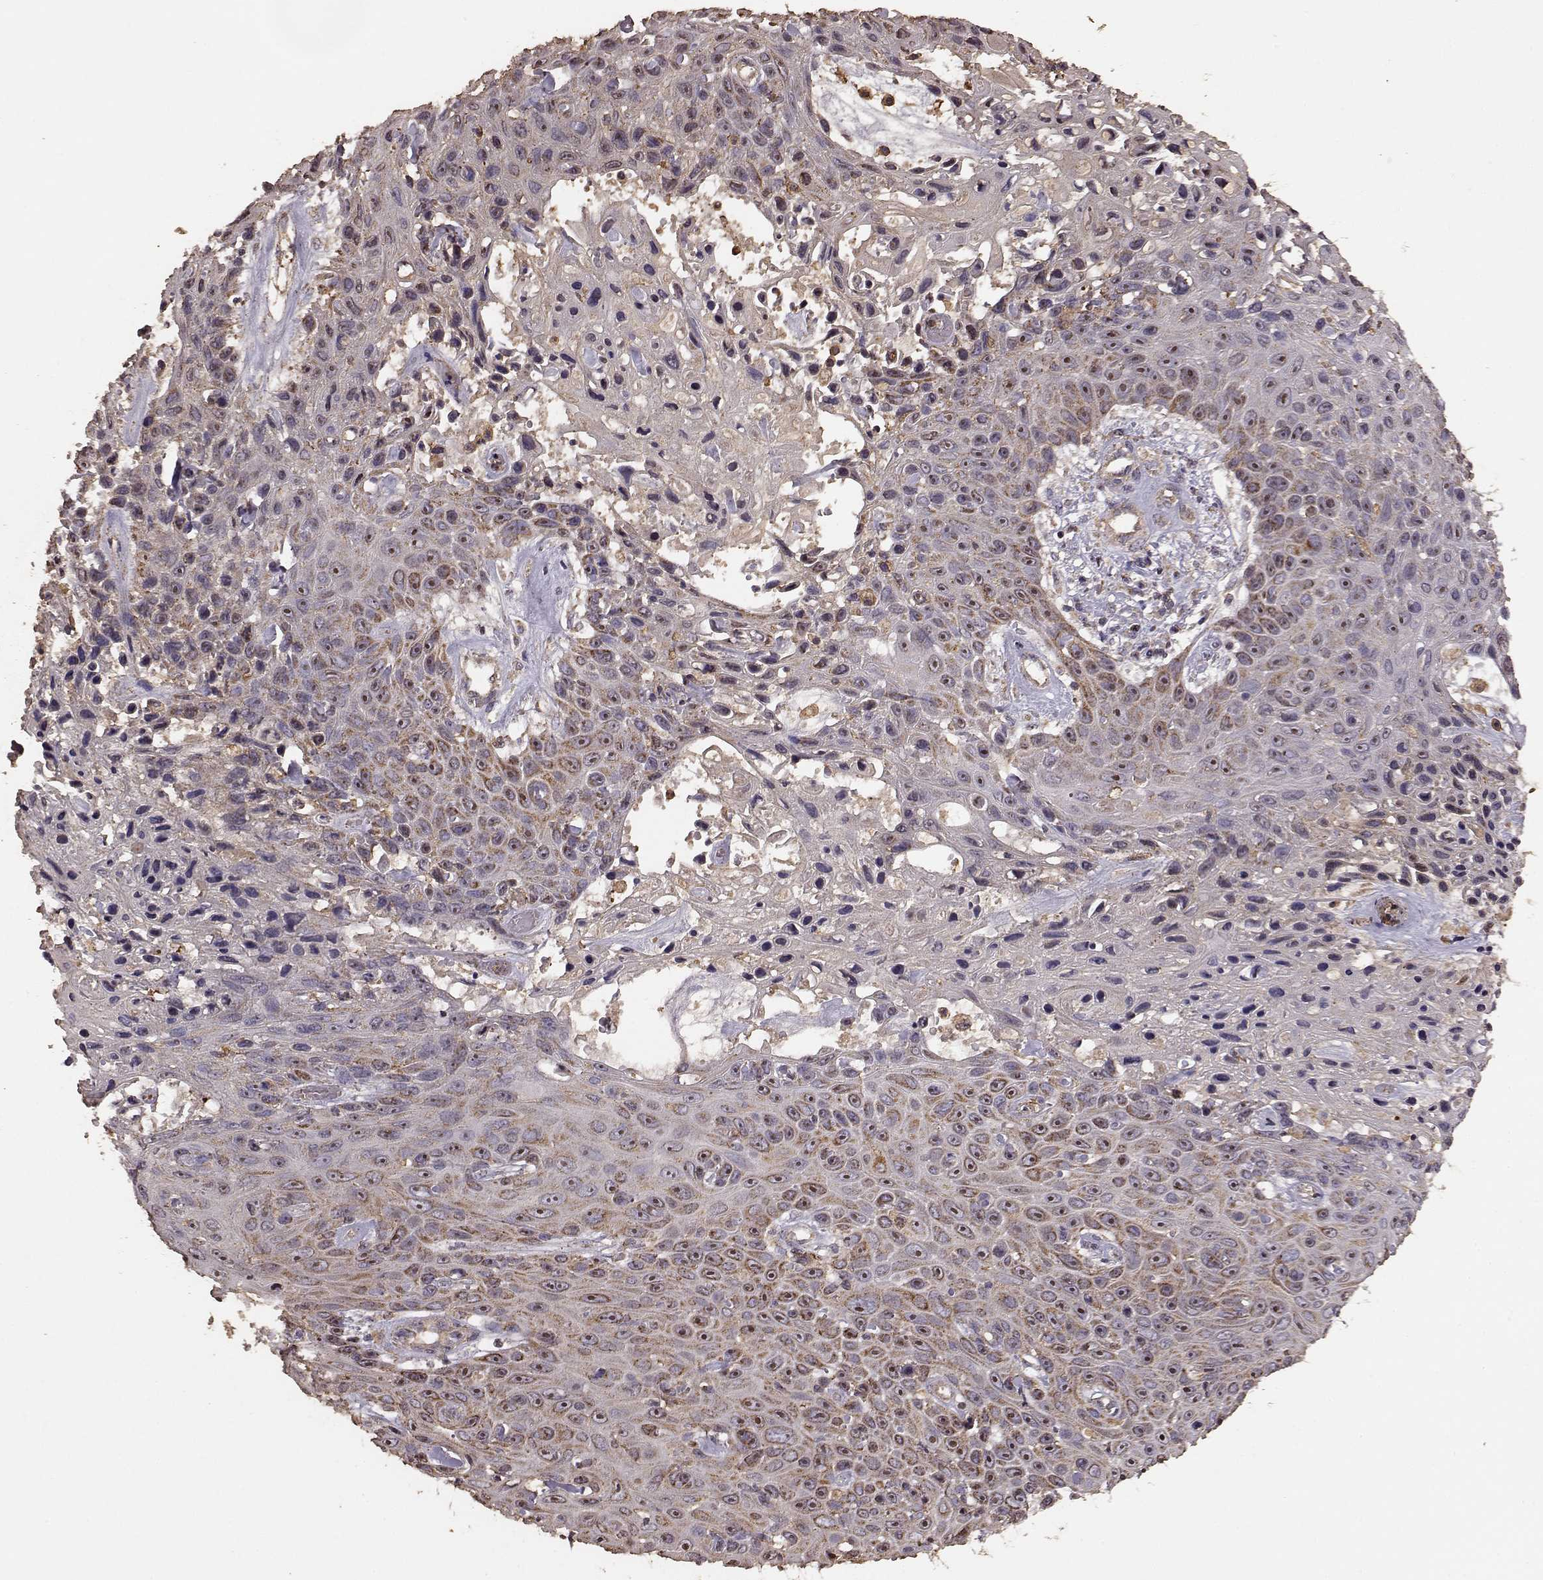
{"staining": {"intensity": "moderate", "quantity": "25%-75%", "location": "cytoplasmic/membranous"}, "tissue": "skin cancer", "cell_type": "Tumor cells", "image_type": "cancer", "snomed": [{"axis": "morphology", "description": "Squamous cell carcinoma, NOS"}, {"axis": "topography", "description": "Skin"}], "caption": "Protein staining by immunohistochemistry (IHC) reveals moderate cytoplasmic/membranous staining in about 25%-75% of tumor cells in skin squamous cell carcinoma.", "gene": "PTGES2", "patient": {"sex": "male", "age": 82}}